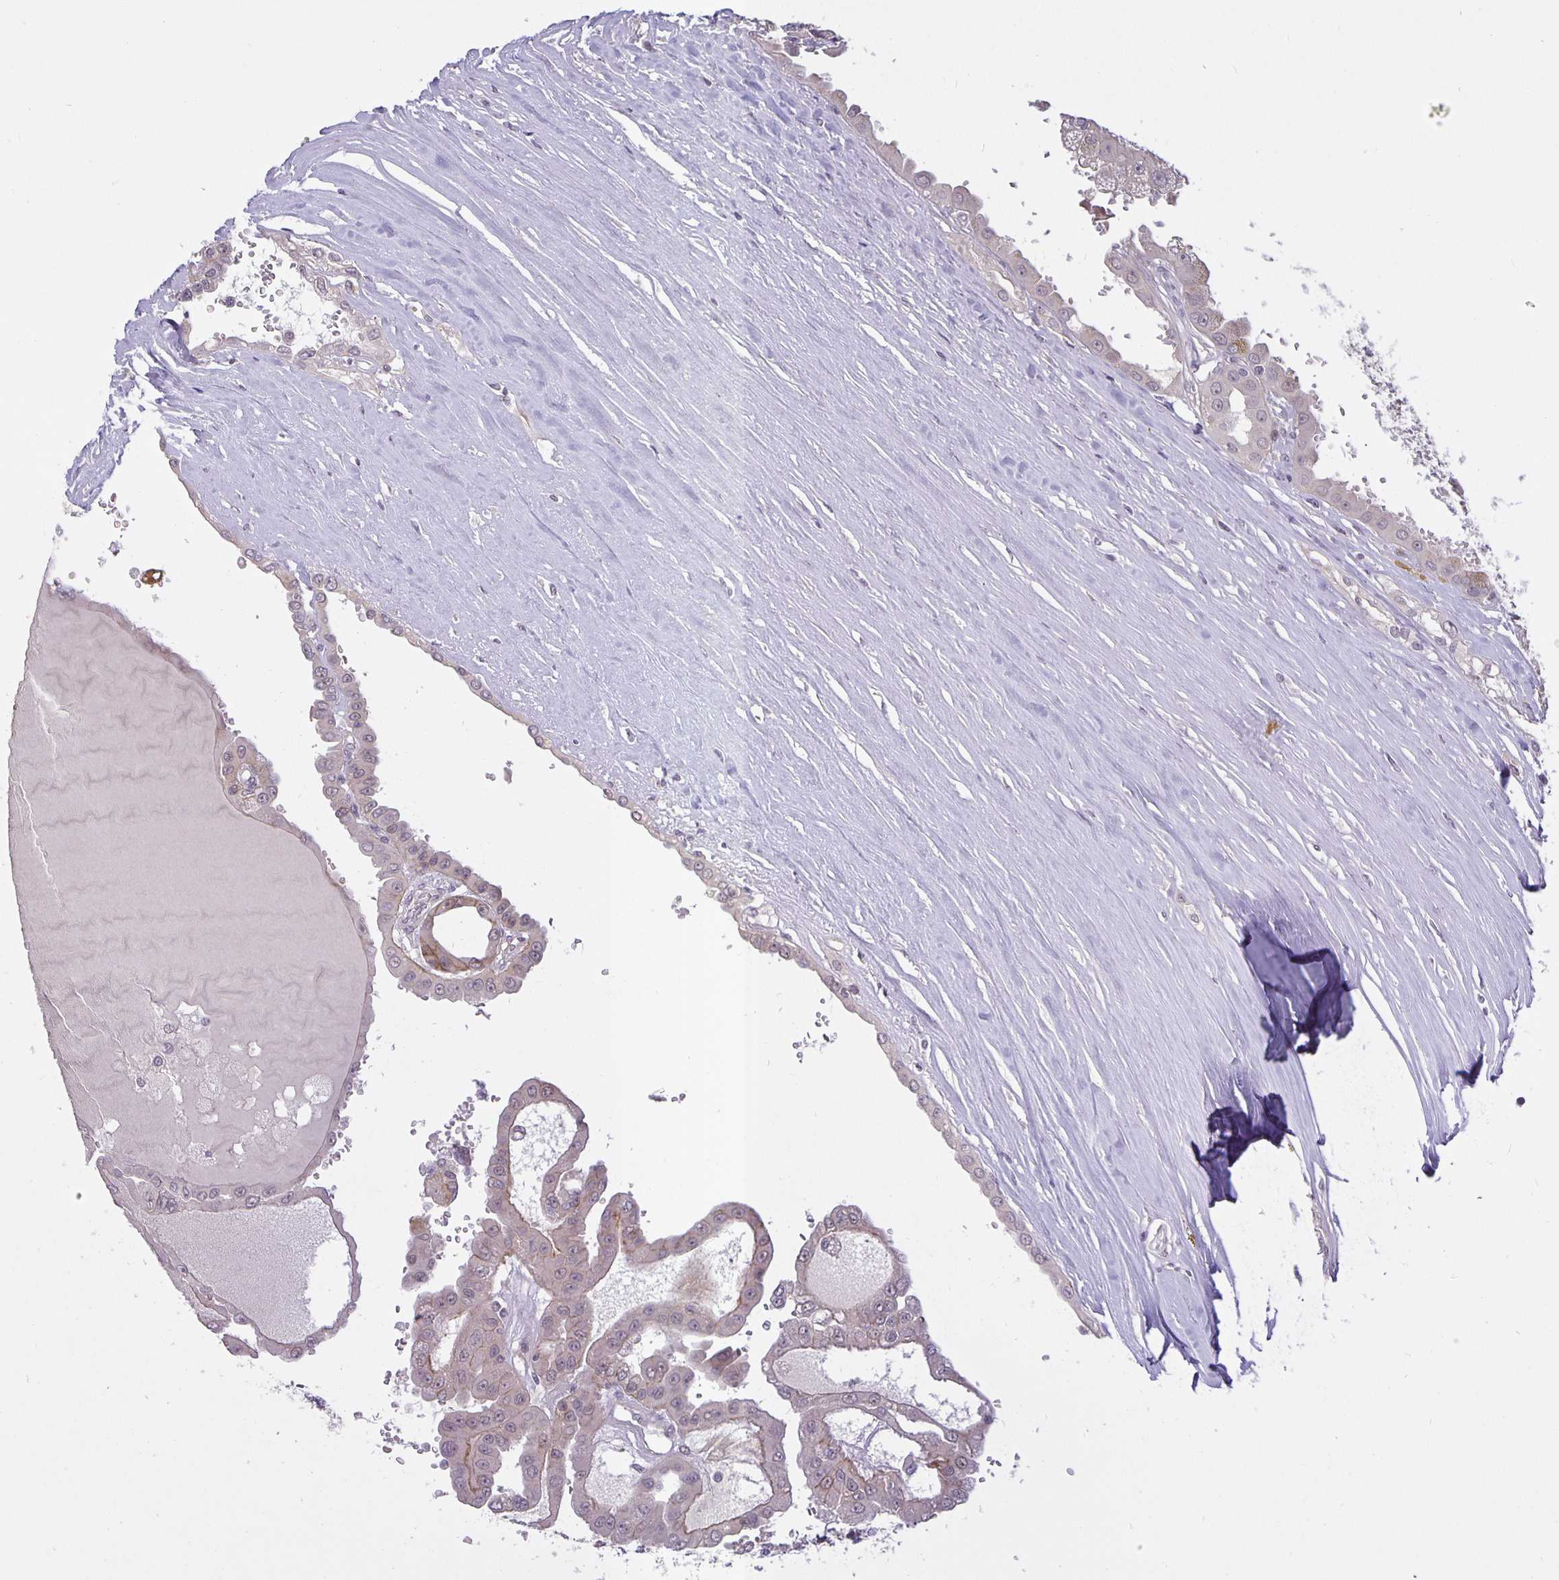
{"staining": {"intensity": "negative", "quantity": "none", "location": "none"}, "tissue": "renal cancer", "cell_type": "Tumor cells", "image_type": "cancer", "snomed": [{"axis": "morphology", "description": "Adenocarcinoma, NOS"}, {"axis": "topography", "description": "Kidney"}], "caption": "Immunohistochemical staining of human renal cancer (adenocarcinoma) shows no significant staining in tumor cells.", "gene": "ARVCF", "patient": {"sex": "male", "age": 58}}